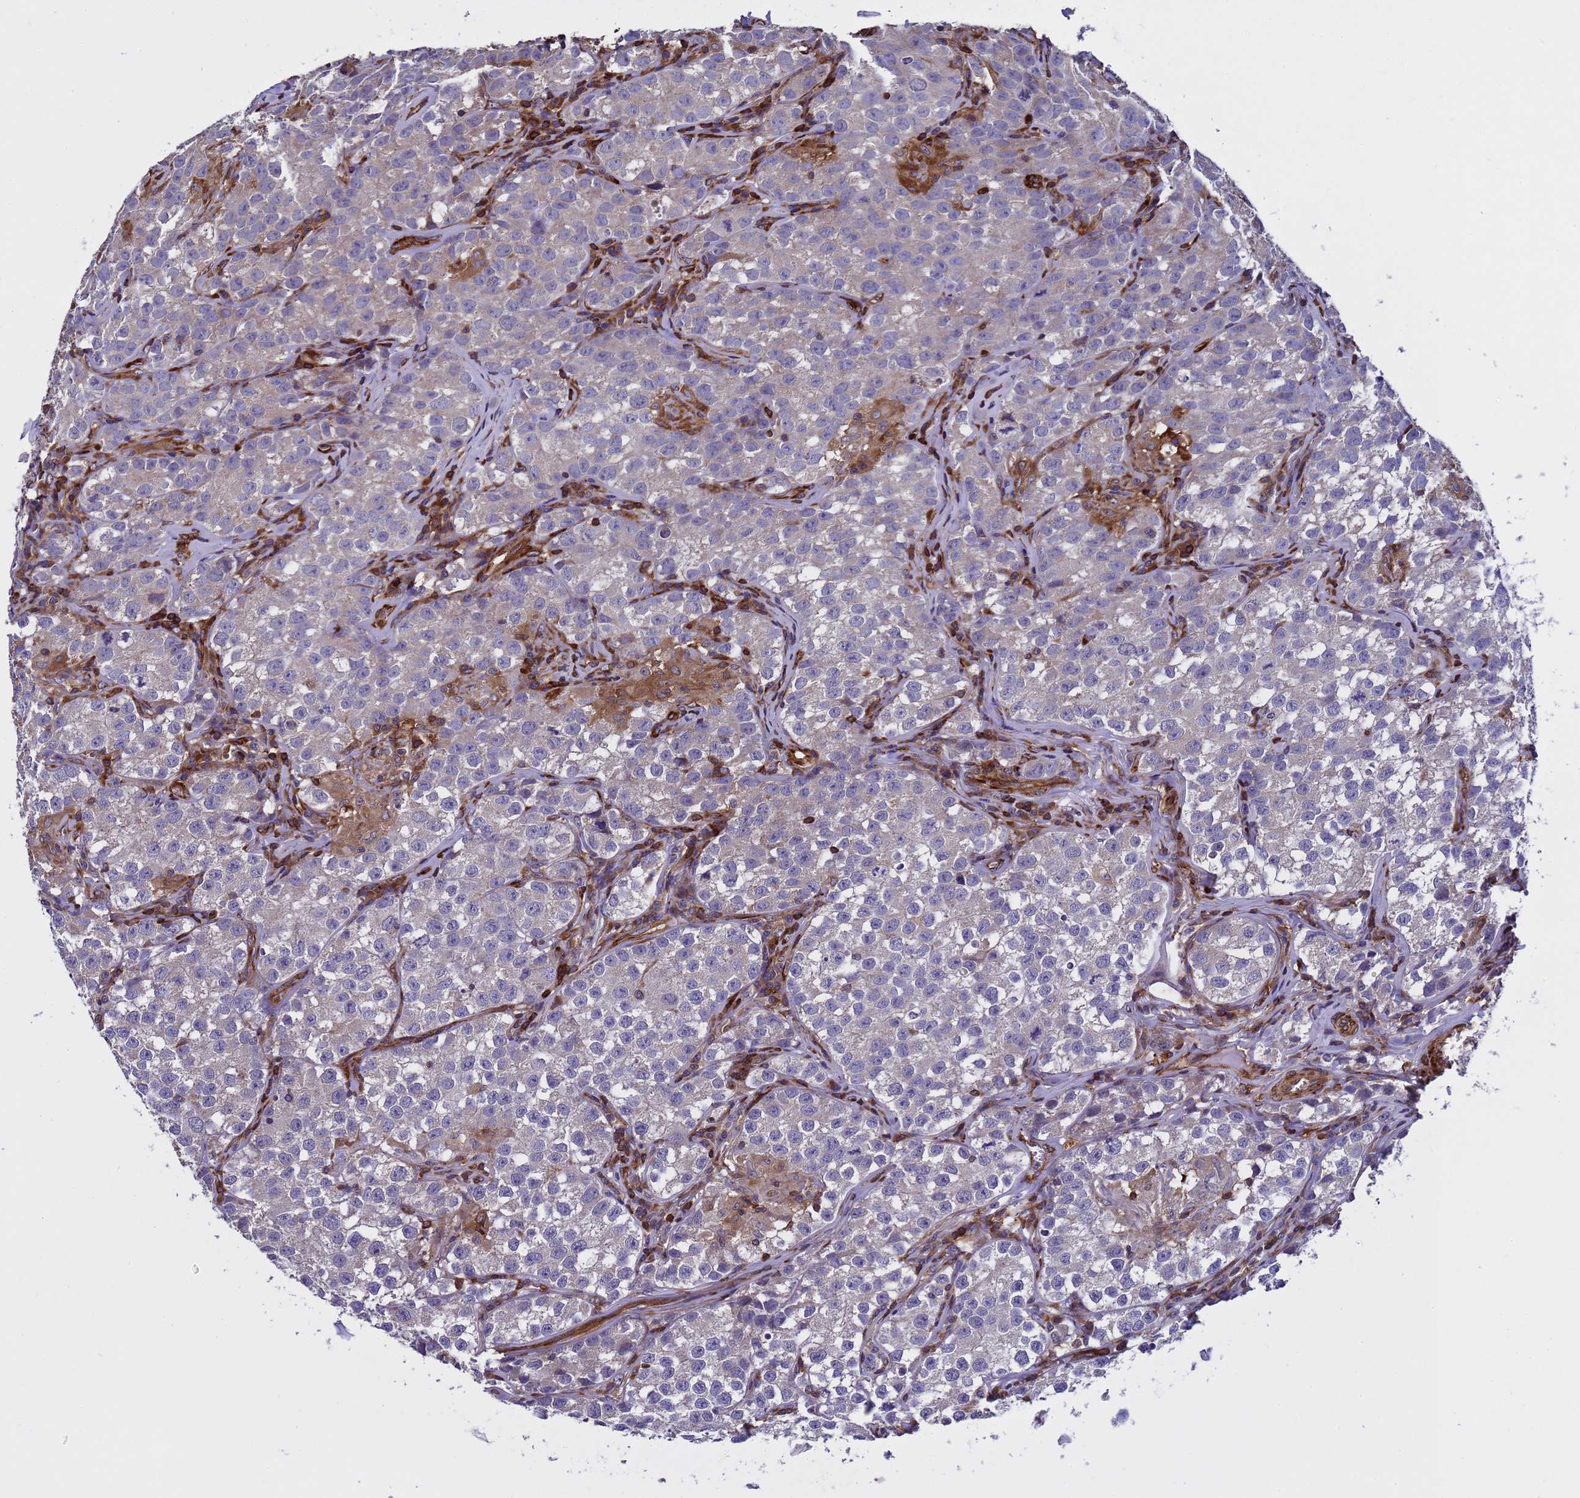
{"staining": {"intensity": "negative", "quantity": "none", "location": "none"}, "tissue": "testis cancer", "cell_type": "Tumor cells", "image_type": "cancer", "snomed": [{"axis": "morphology", "description": "Seminoma, NOS"}, {"axis": "morphology", "description": "Carcinoma, Embryonal, NOS"}, {"axis": "topography", "description": "Testis"}], "caption": "Human testis cancer stained for a protein using immunohistochemistry (IHC) exhibits no expression in tumor cells.", "gene": "MOCS1", "patient": {"sex": "male", "age": 43}}